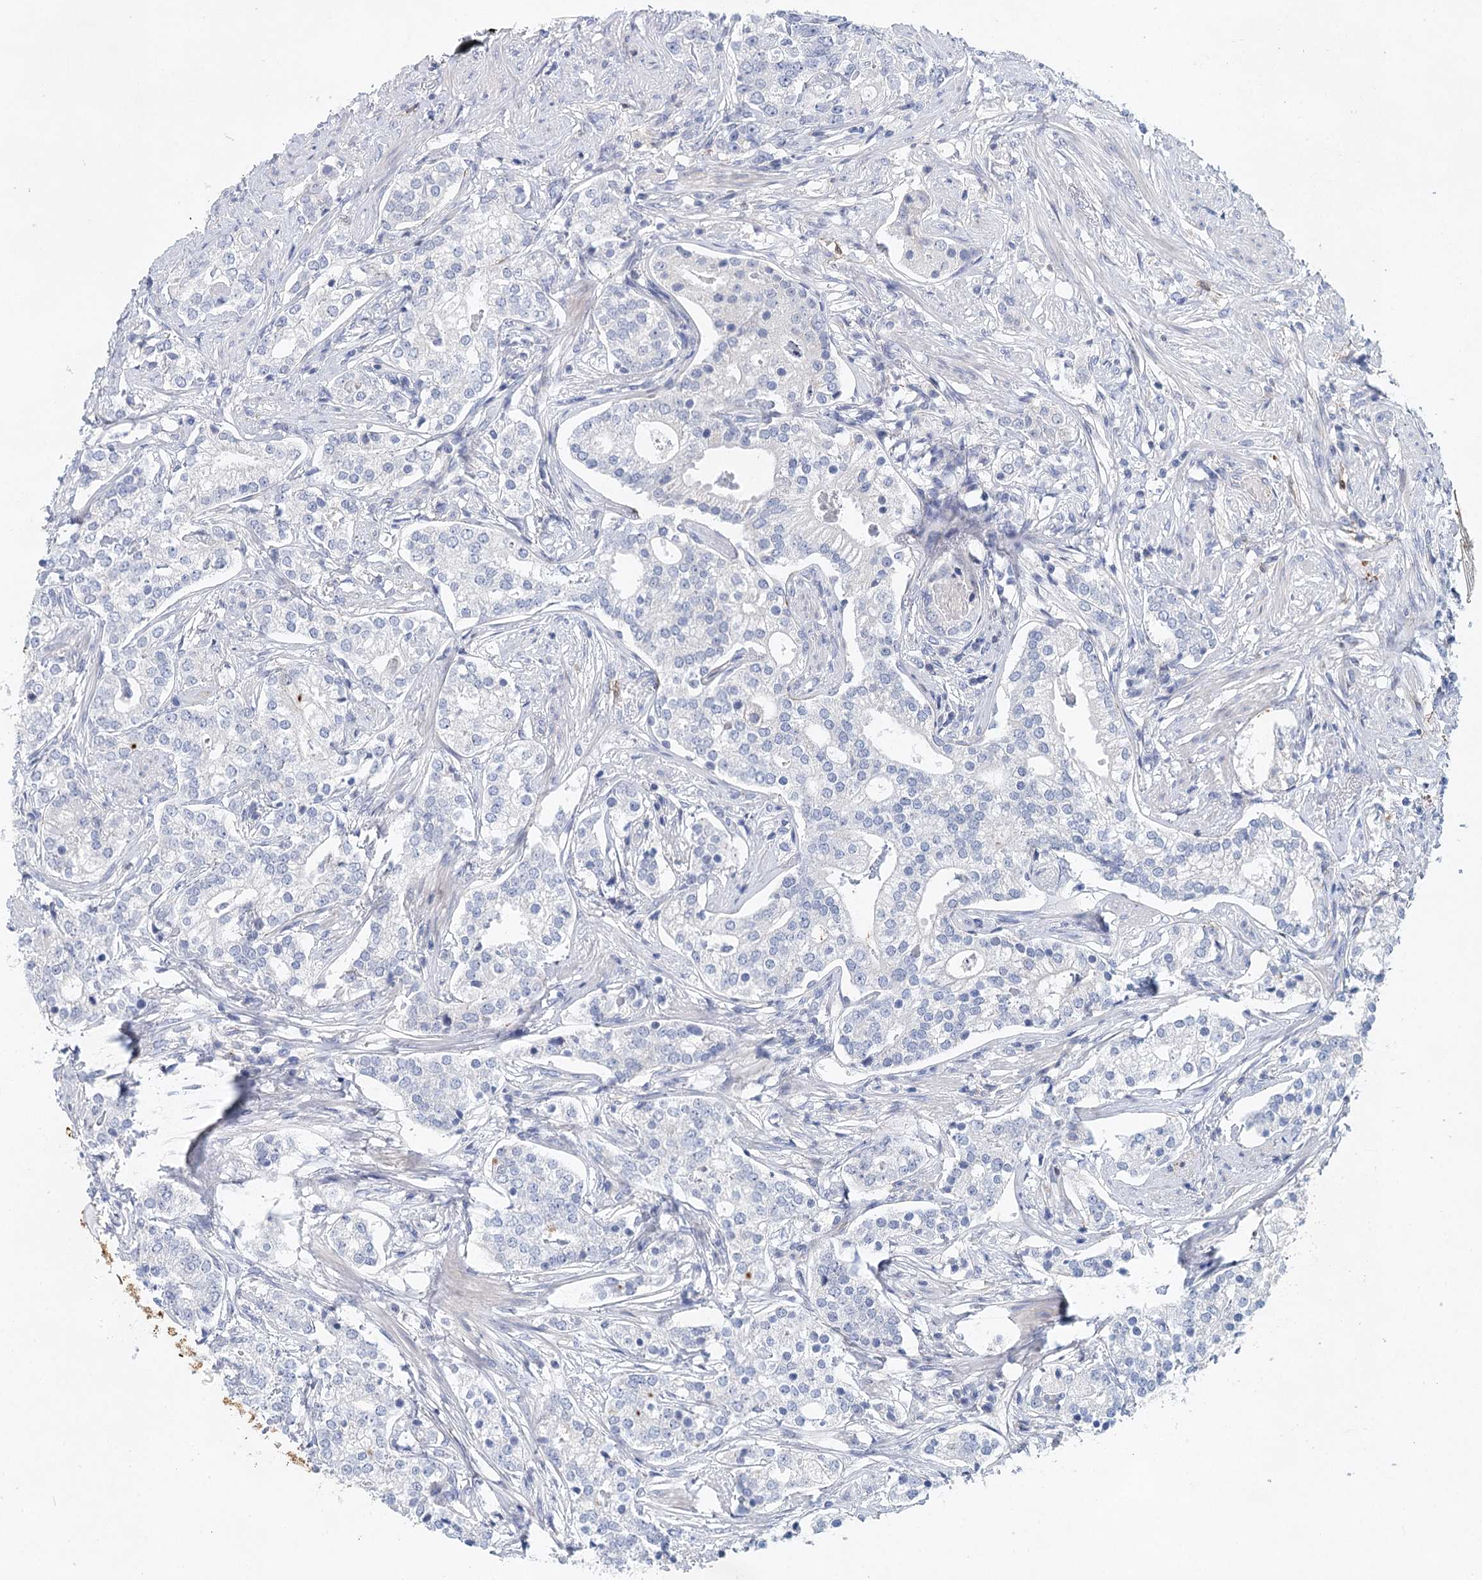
{"staining": {"intensity": "negative", "quantity": "none", "location": "none"}, "tissue": "prostate cancer", "cell_type": "Tumor cells", "image_type": "cancer", "snomed": [{"axis": "morphology", "description": "Adenocarcinoma, High grade"}, {"axis": "topography", "description": "Prostate"}], "caption": "Histopathology image shows no significant protein staining in tumor cells of prostate cancer (adenocarcinoma (high-grade)).", "gene": "SLC19A3", "patient": {"sex": "male", "age": 69}}